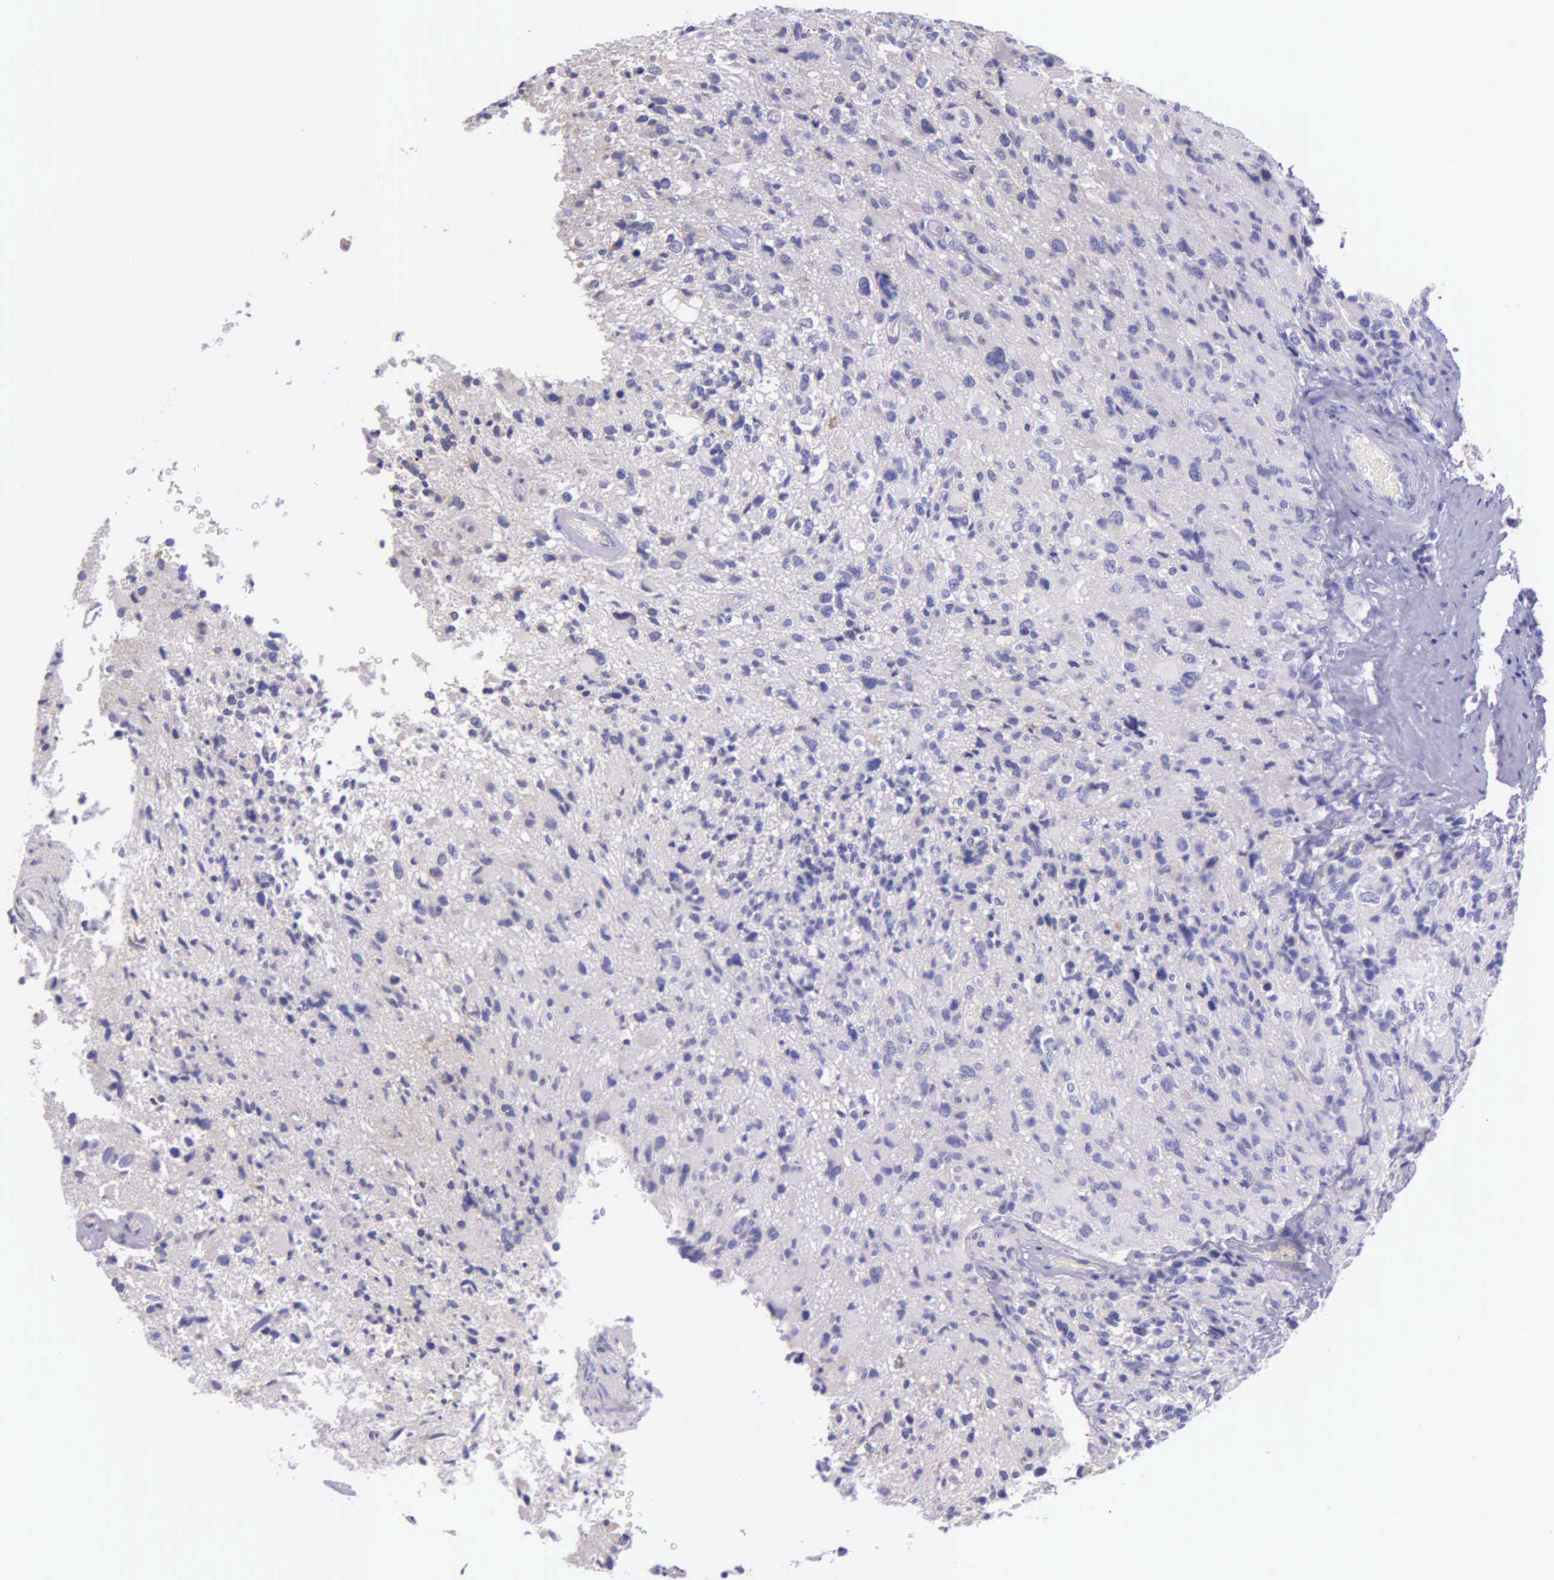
{"staining": {"intensity": "negative", "quantity": "none", "location": "none"}, "tissue": "glioma", "cell_type": "Tumor cells", "image_type": "cancer", "snomed": [{"axis": "morphology", "description": "Glioma, malignant, High grade"}, {"axis": "topography", "description": "Brain"}], "caption": "An immunohistochemistry (IHC) image of malignant glioma (high-grade) is shown. There is no staining in tumor cells of malignant glioma (high-grade).", "gene": "THSD7A", "patient": {"sex": "male", "age": 69}}